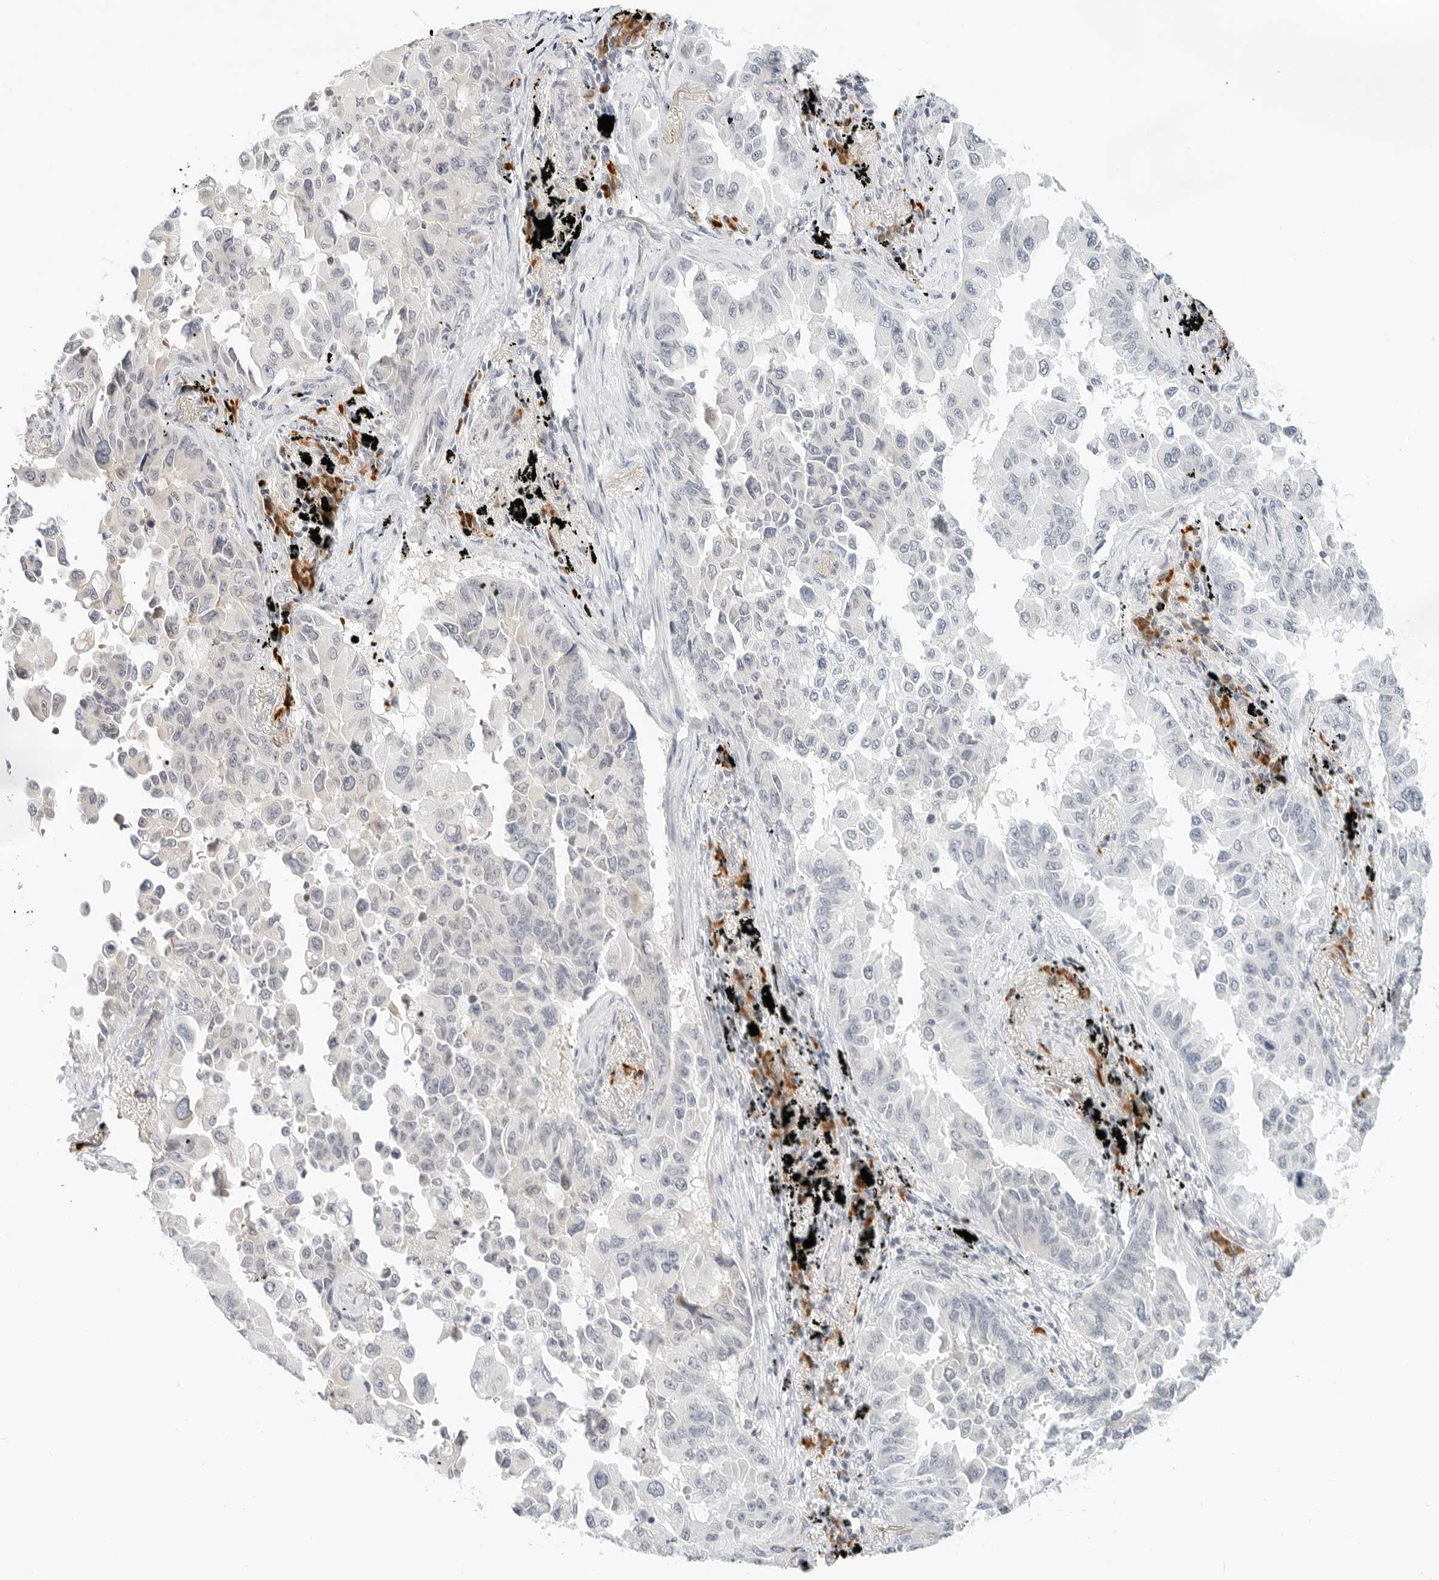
{"staining": {"intensity": "negative", "quantity": "none", "location": "none"}, "tissue": "lung cancer", "cell_type": "Tumor cells", "image_type": "cancer", "snomed": [{"axis": "morphology", "description": "Adenocarcinoma, NOS"}, {"axis": "topography", "description": "Lung"}], "caption": "High magnification brightfield microscopy of adenocarcinoma (lung) stained with DAB (3,3'-diaminobenzidine) (brown) and counterstained with hematoxylin (blue): tumor cells show no significant staining.", "gene": "PARP10", "patient": {"sex": "female", "age": 67}}